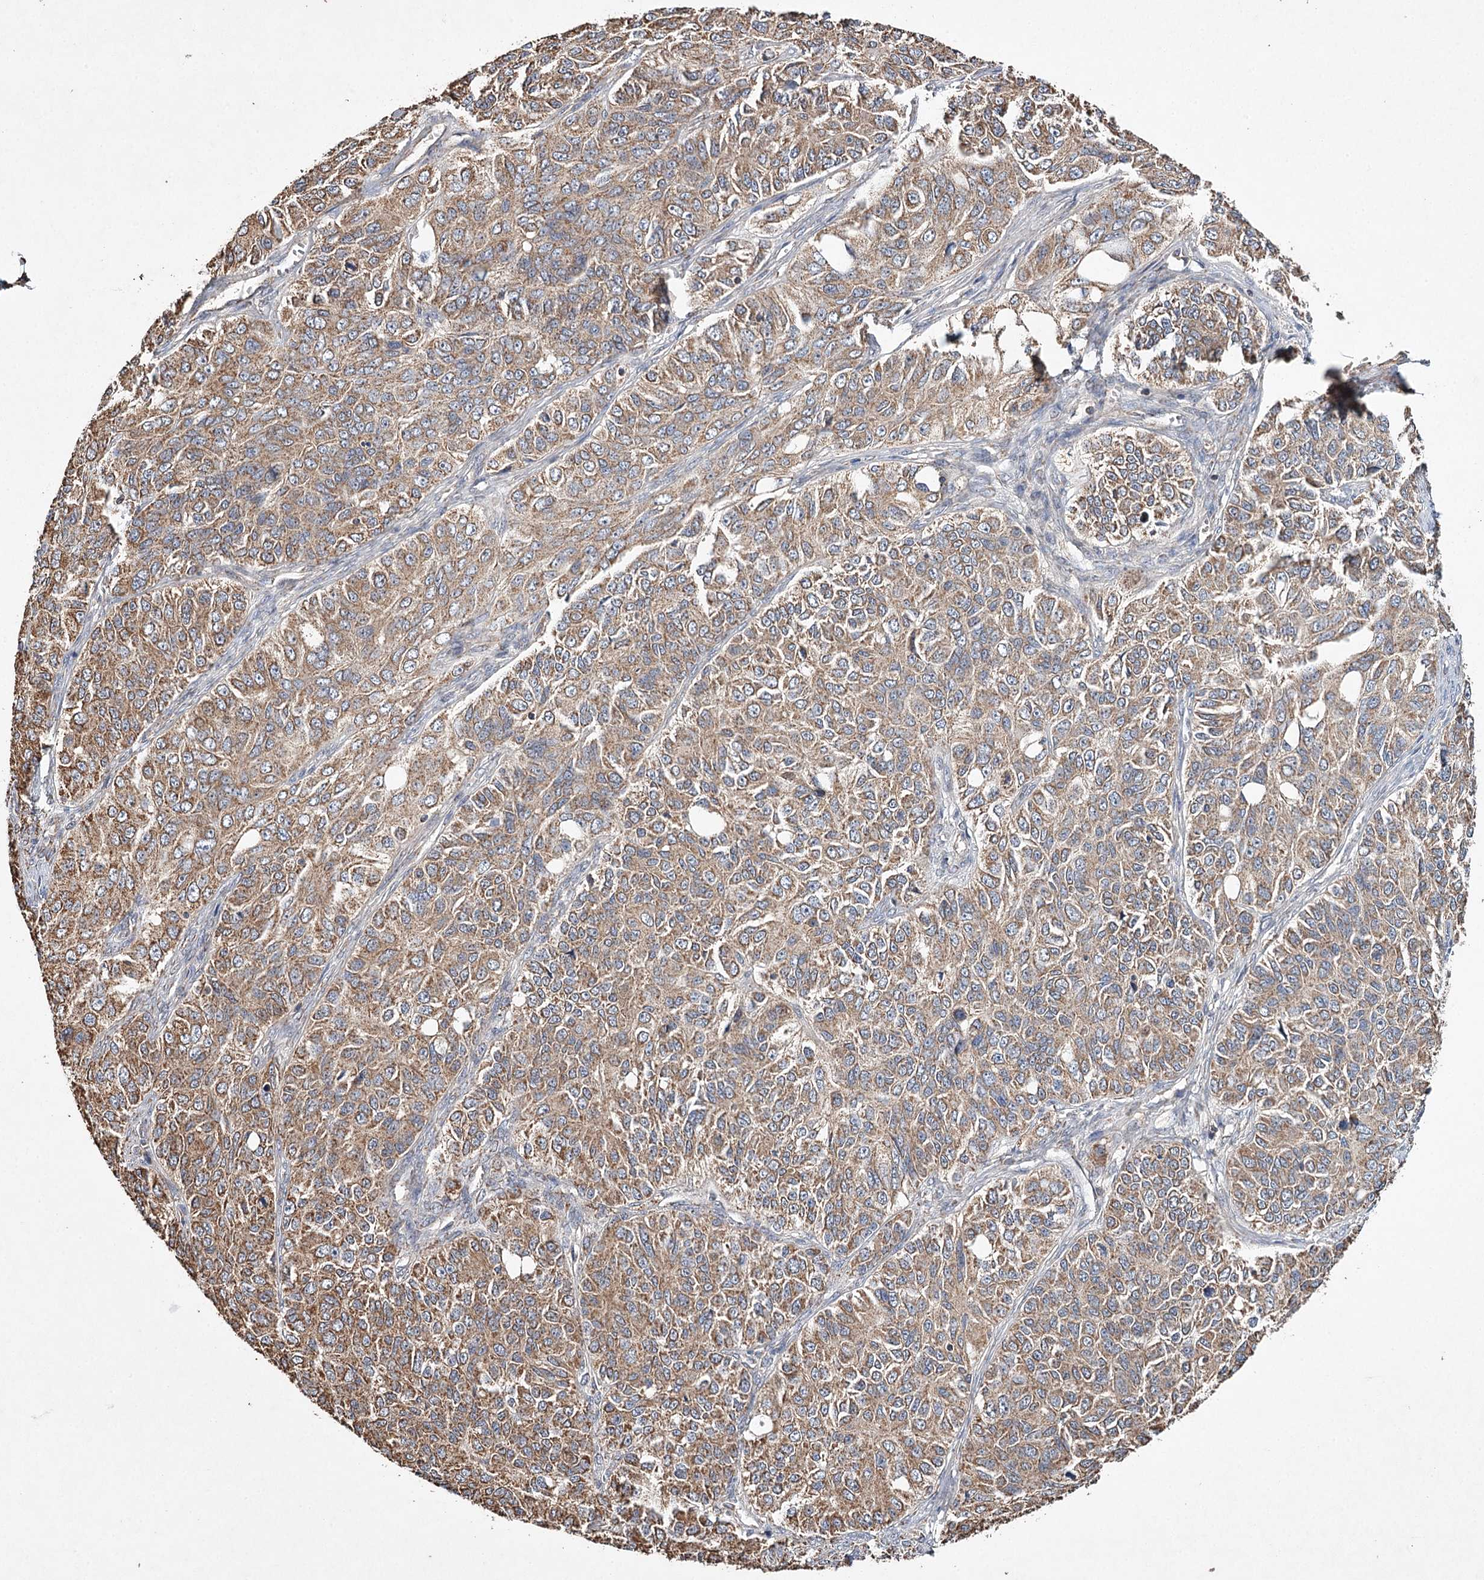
{"staining": {"intensity": "moderate", "quantity": ">75%", "location": "cytoplasmic/membranous"}, "tissue": "ovarian cancer", "cell_type": "Tumor cells", "image_type": "cancer", "snomed": [{"axis": "morphology", "description": "Carcinoma, endometroid"}, {"axis": "topography", "description": "Ovary"}], "caption": "Tumor cells display moderate cytoplasmic/membranous staining in about >75% of cells in ovarian endometroid carcinoma. (DAB (3,3'-diaminobenzidine) IHC, brown staining for protein, blue staining for nuclei).", "gene": "PIK3CB", "patient": {"sex": "female", "age": 51}}